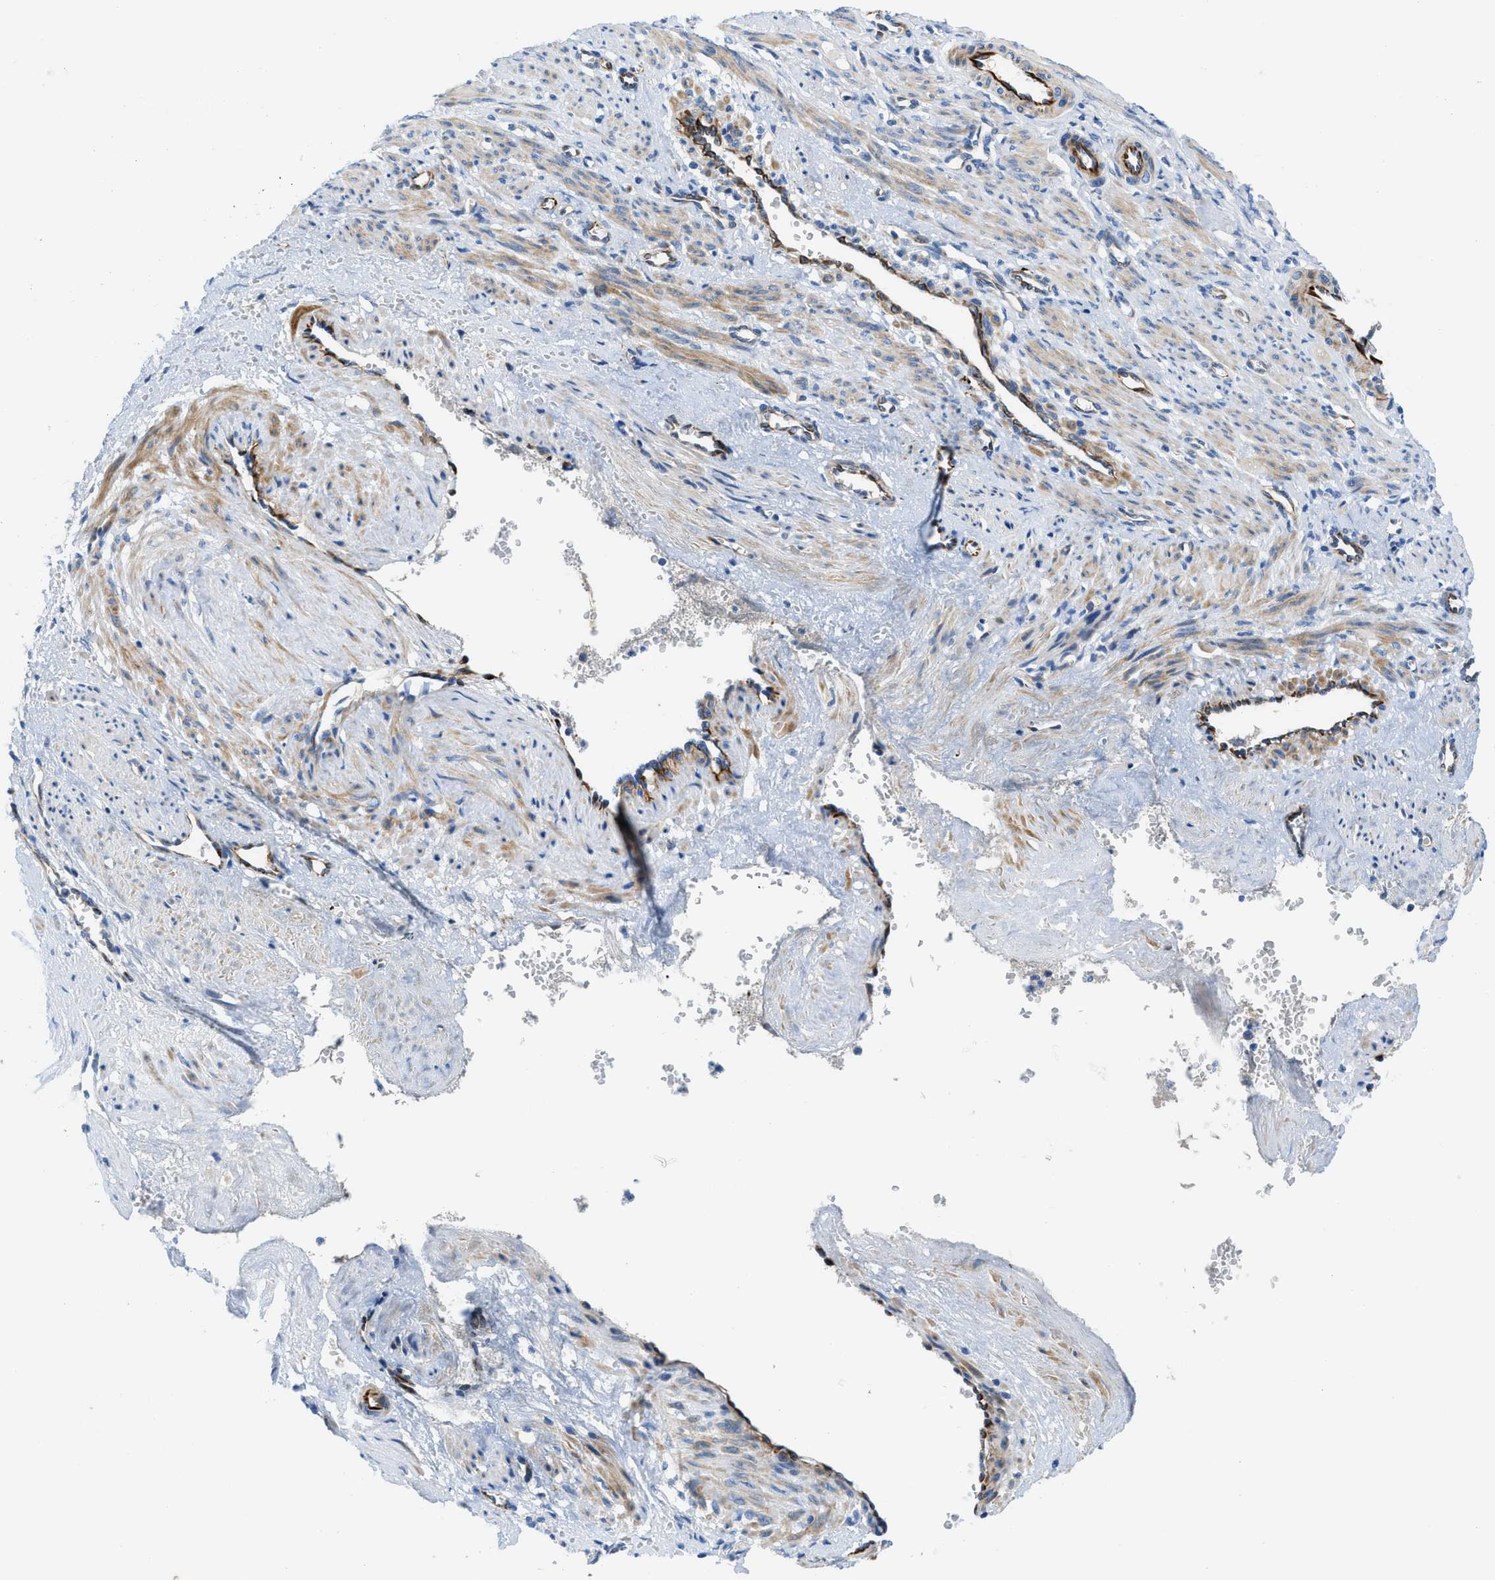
{"staining": {"intensity": "moderate", "quantity": ">75%", "location": "cytoplasmic/membranous"}, "tissue": "smooth muscle", "cell_type": "Smooth muscle cells", "image_type": "normal", "snomed": [{"axis": "morphology", "description": "Normal tissue, NOS"}, {"axis": "topography", "description": "Endometrium"}], "caption": "Approximately >75% of smooth muscle cells in benign human smooth muscle exhibit moderate cytoplasmic/membranous protein staining as visualized by brown immunohistochemical staining.", "gene": "XCR1", "patient": {"sex": "female", "age": 33}}